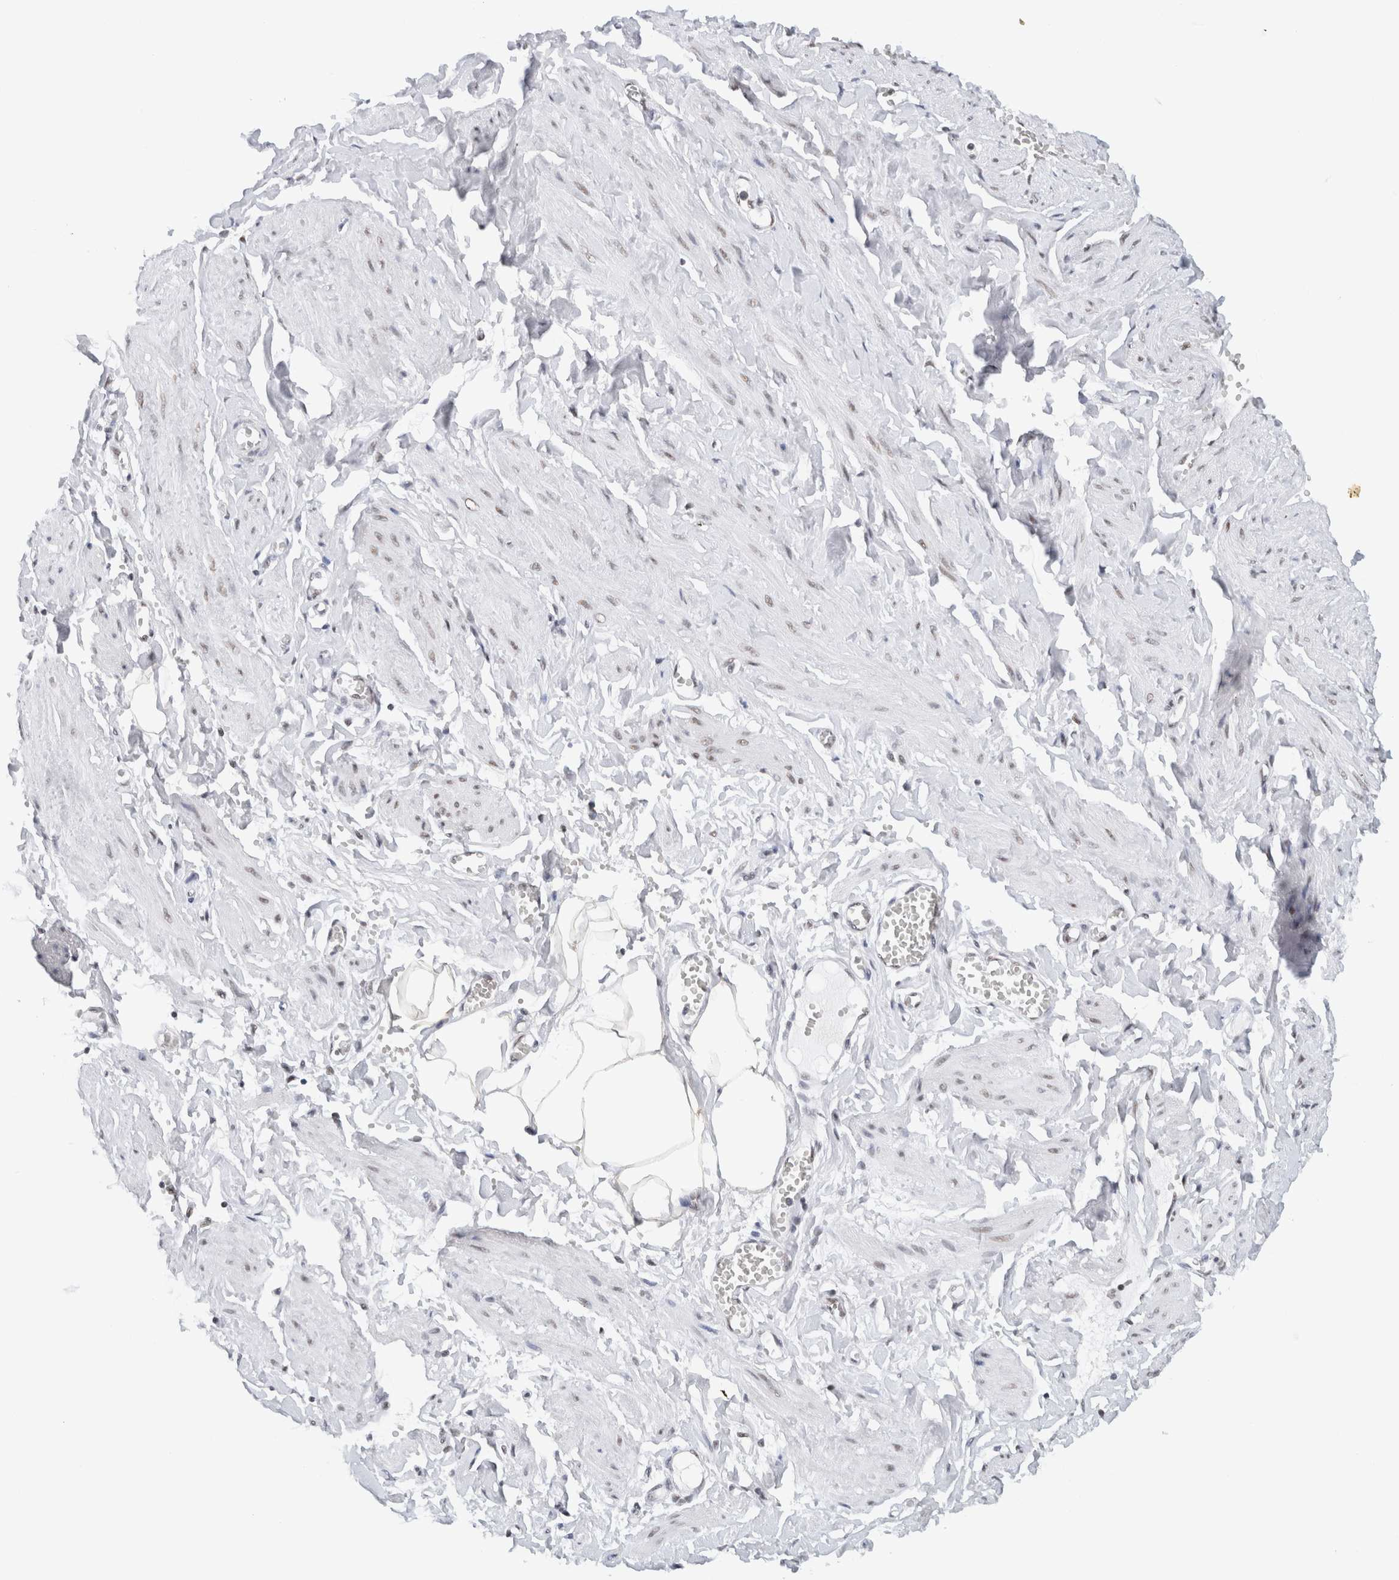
{"staining": {"intensity": "moderate", "quantity": ">75%", "location": "nuclear"}, "tissue": "adipose tissue", "cell_type": "Adipocytes", "image_type": "normal", "snomed": [{"axis": "morphology", "description": "Normal tissue, NOS"}, {"axis": "topography", "description": "Vascular tissue"}, {"axis": "topography", "description": "Fallopian tube"}, {"axis": "topography", "description": "Ovary"}], "caption": "Immunohistochemical staining of benign adipose tissue exhibits >75% levels of moderate nuclear protein positivity in approximately >75% of adipocytes.", "gene": "COPS7A", "patient": {"sex": "female", "age": 67}}